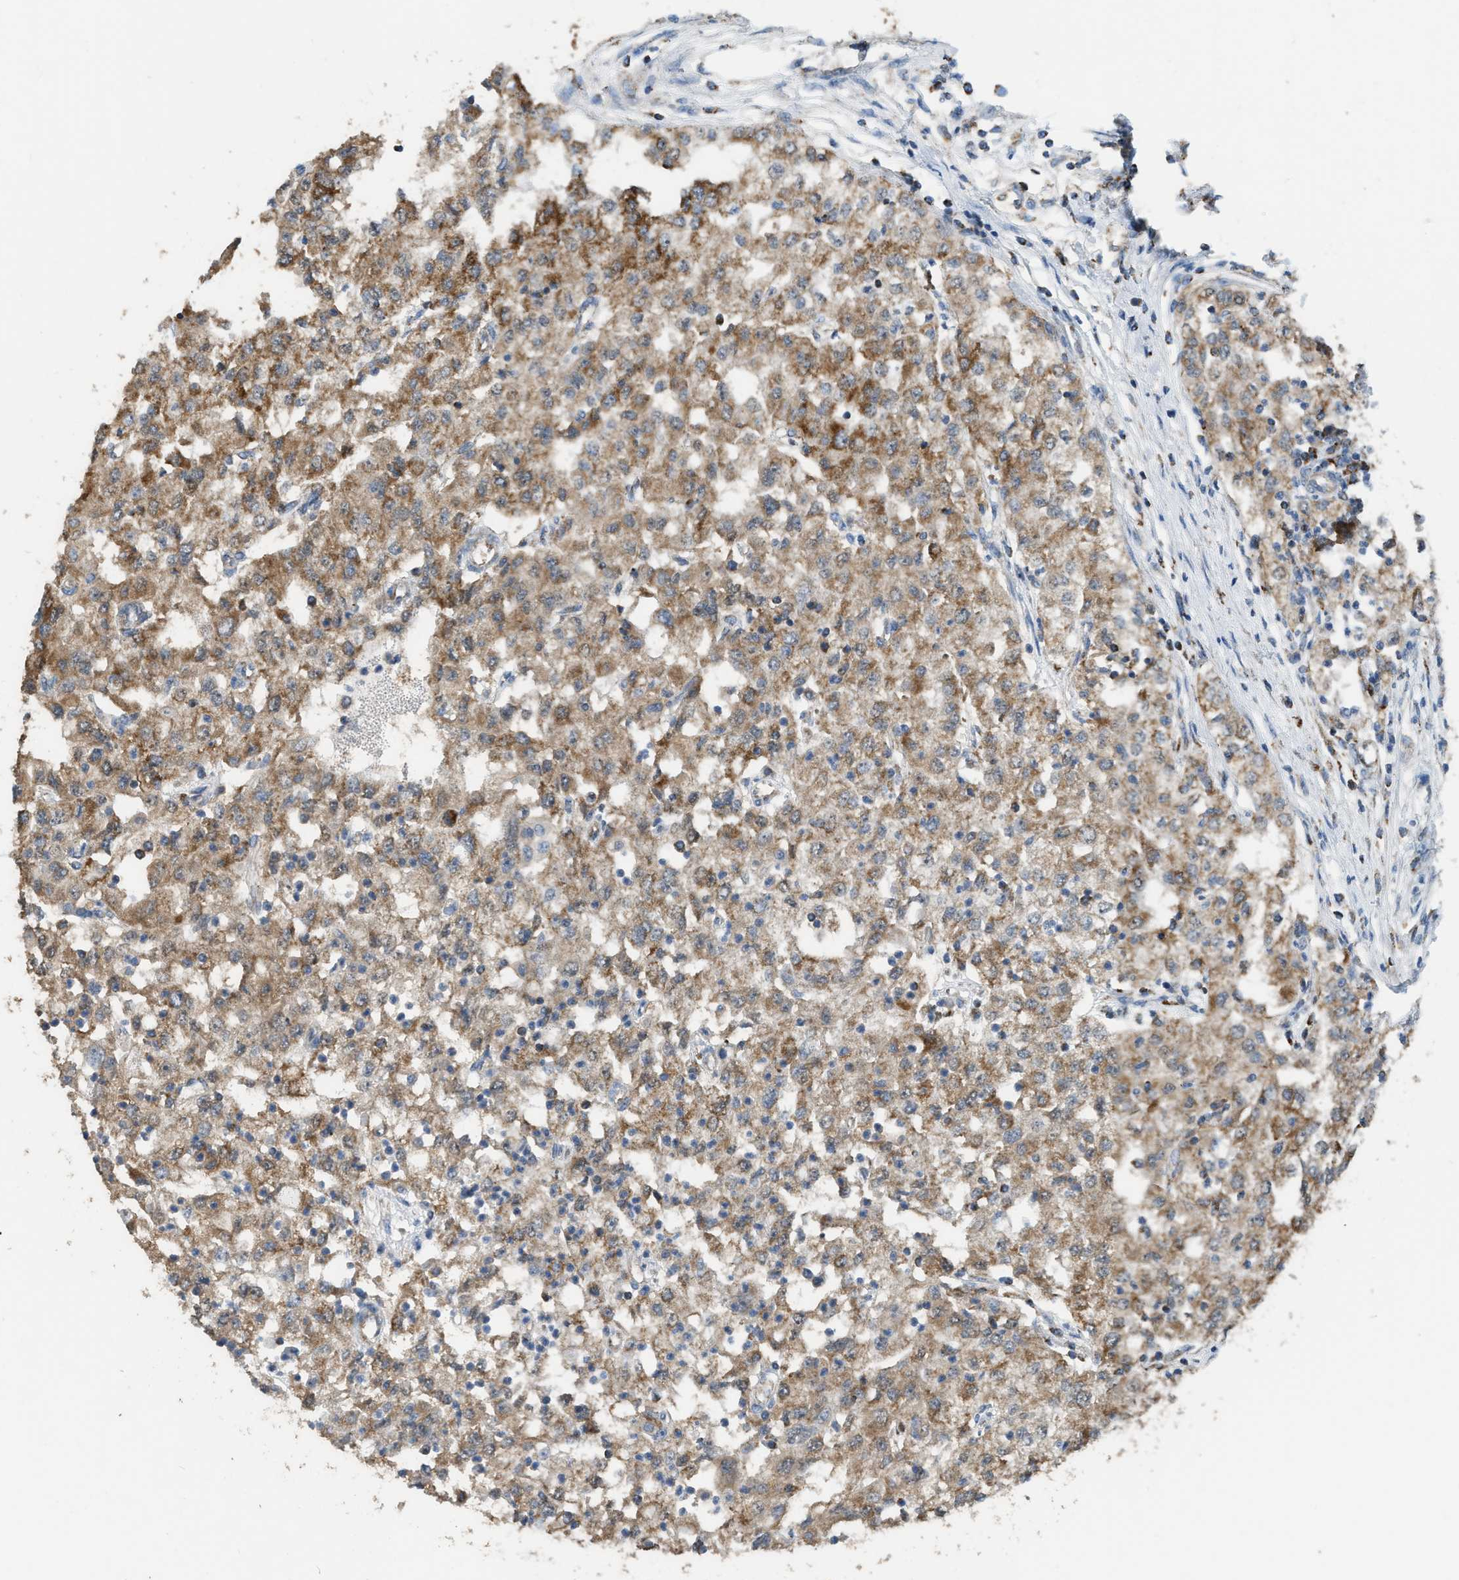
{"staining": {"intensity": "moderate", "quantity": ">75%", "location": "cytoplasmic/membranous"}, "tissue": "renal cancer", "cell_type": "Tumor cells", "image_type": "cancer", "snomed": [{"axis": "morphology", "description": "Adenocarcinoma, NOS"}, {"axis": "topography", "description": "Kidney"}], "caption": "Renal cancer (adenocarcinoma) stained with a brown dye exhibits moderate cytoplasmic/membranous positive expression in approximately >75% of tumor cells.", "gene": "ETFB", "patient": {"sex": "female", "age": 54}}